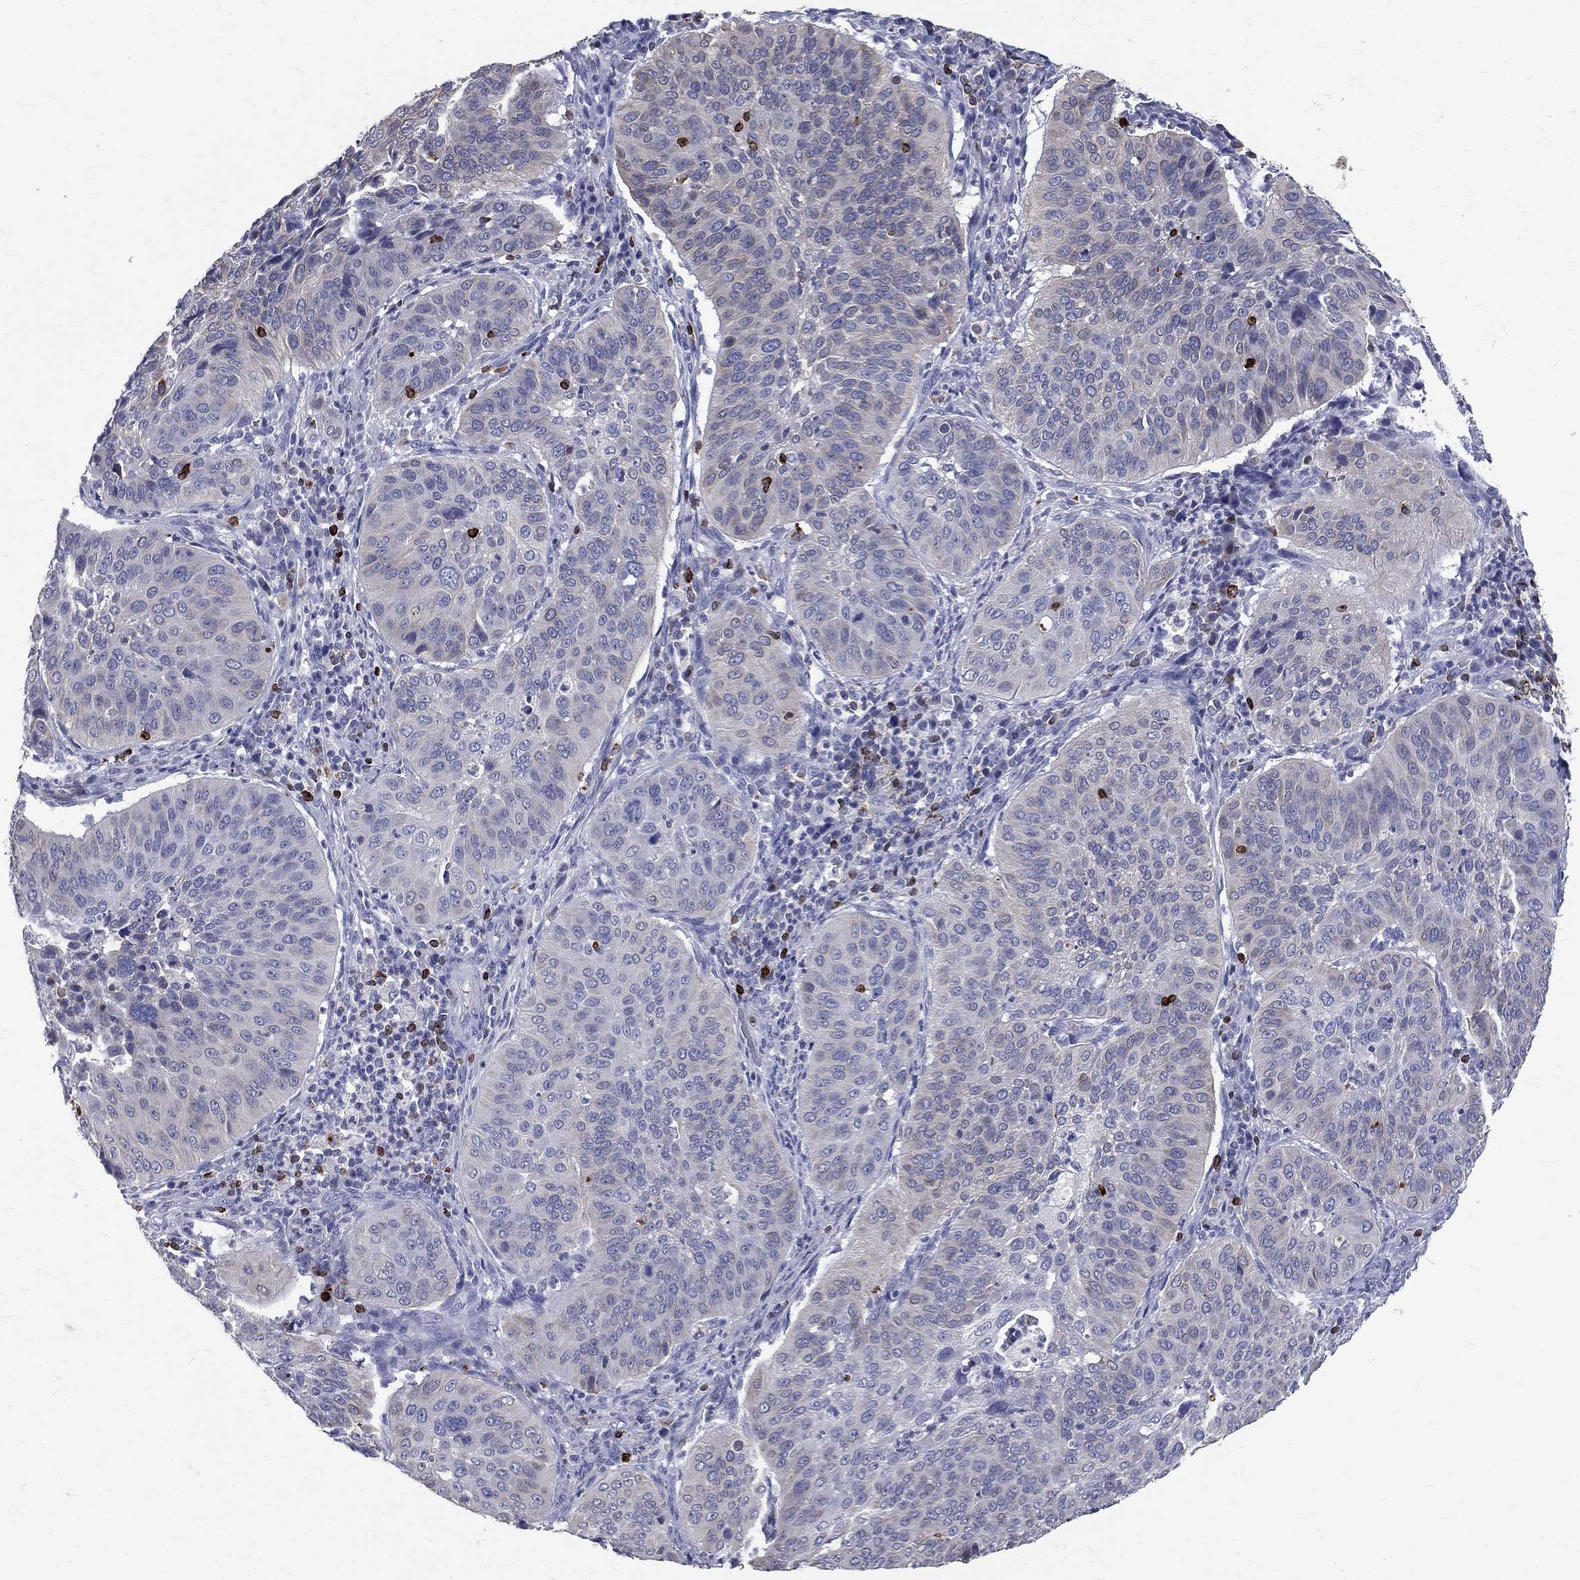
{"staining": {"intensity": "negative", "quantity": "none", "location": "none"}, "tissue": "cervical cancer", "cell_type": "Tumor cells", "image_type": "cancer", "snomed": [{"axis": "morphology", "description": "Normal tissue, NOS"}, {"axis": "morphology", "description": "Squamous cell carcinoma, NOS"}, {"axis": "topography", "description": "Cervix"}], "caption": "Immunohistochemical staining of human cervical squamous cell carcinoma displays no significant positivity in tumor cells. Brightfield microscopy of immunohistochemistry (IHC) stained with DAB (brown) and hematoxylin (blue), captured at high magnification.", "gene": "CTSW", "patient": {"sex": "female", "age": 39}}